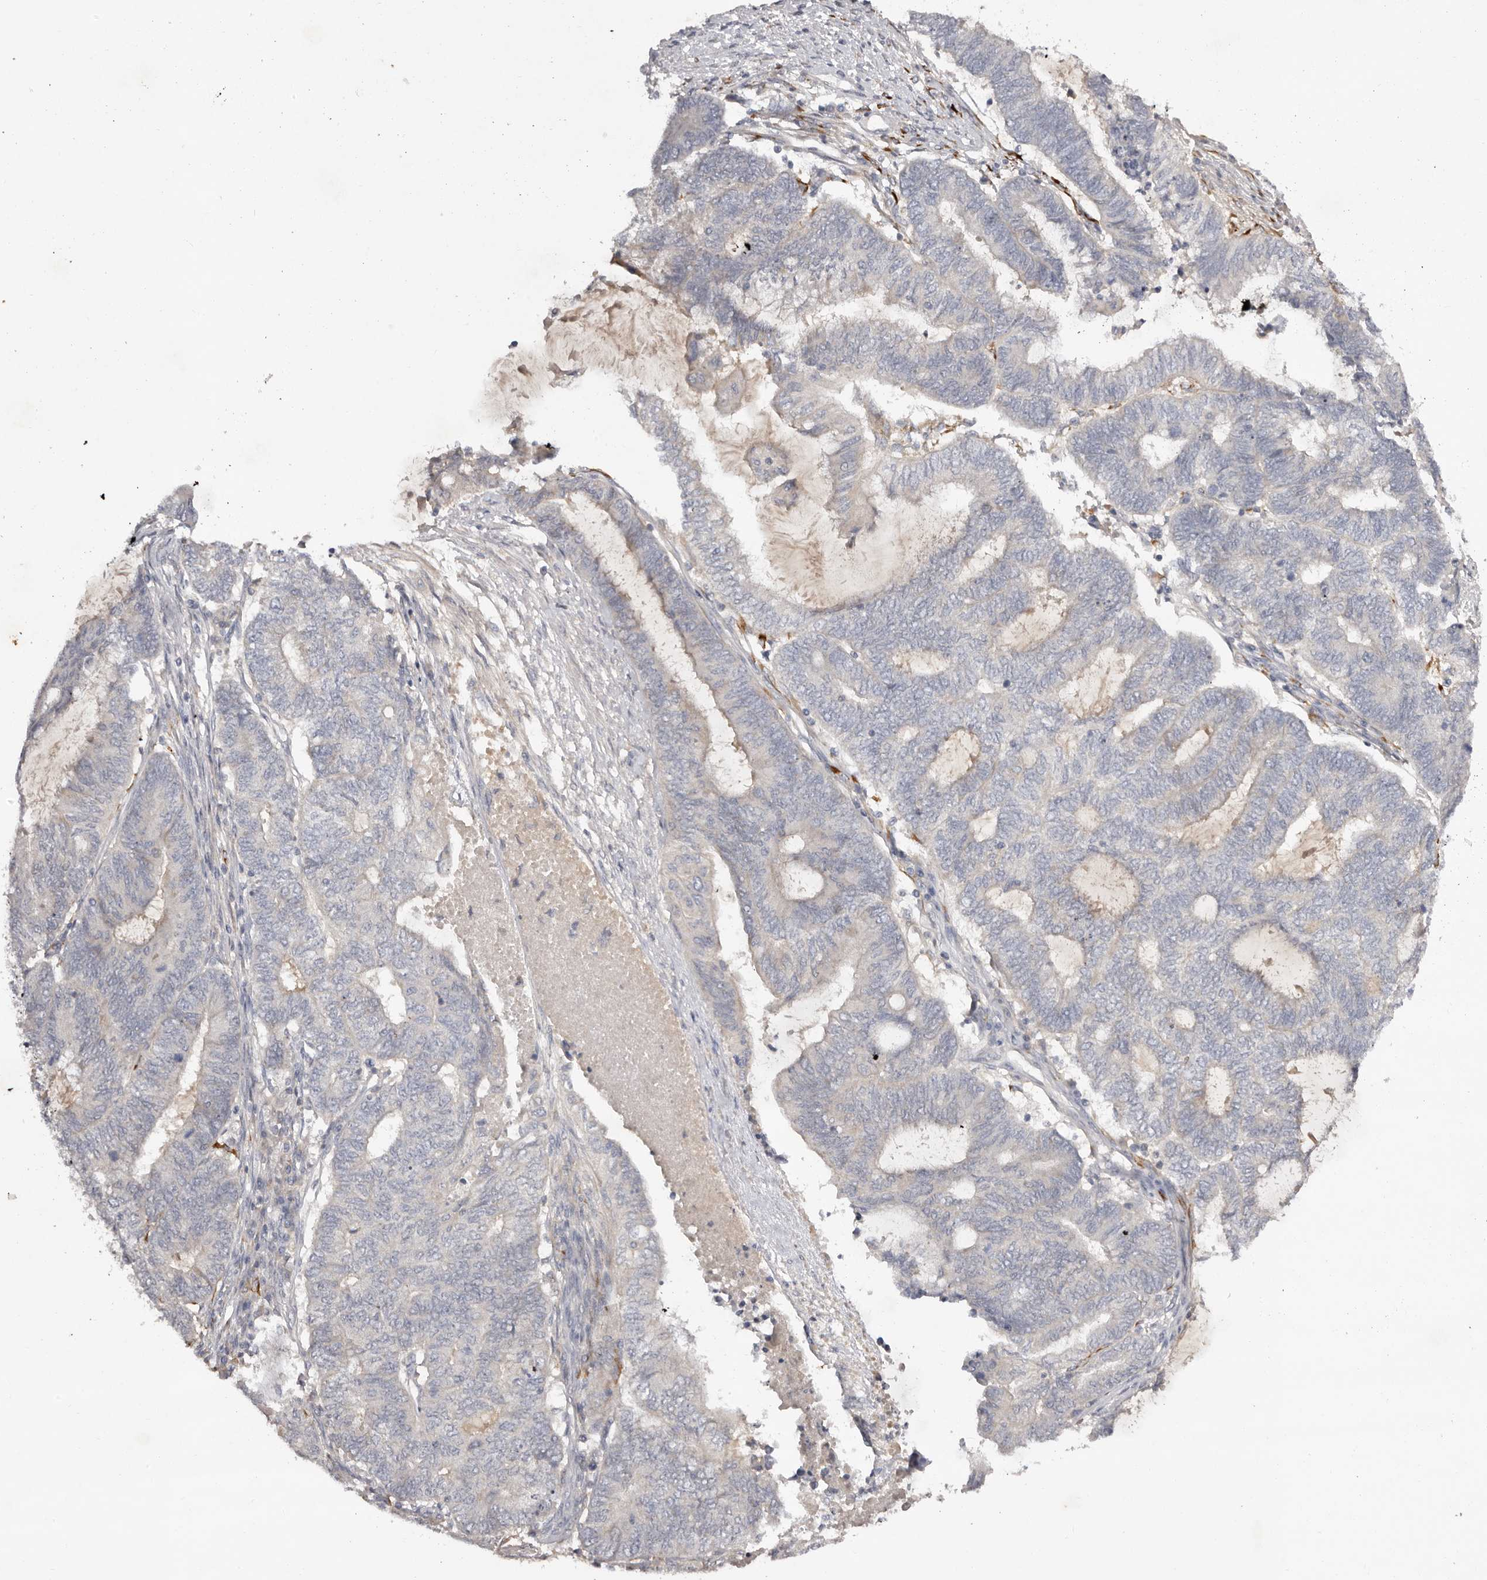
{"staining": {"intensity": "negative", "quantity": "none", "location": "none"}, "tissue": "endometrial cancer", "cell_type": "Tumor cells", "image_type": "cancer", "snomed": [{"axis": "morphology", "description": "Adenocarcinoma, NOS"}, {"axis": "topography", "description": "Uterus"}, {"axis": "topography", "description": "Endometrium"}], "caption": "Tumor cells show no significant staining in endometrial adenocarcinoma.", "gene": "SCUBE2", "patient": {"sex": "female", "age": 70}}